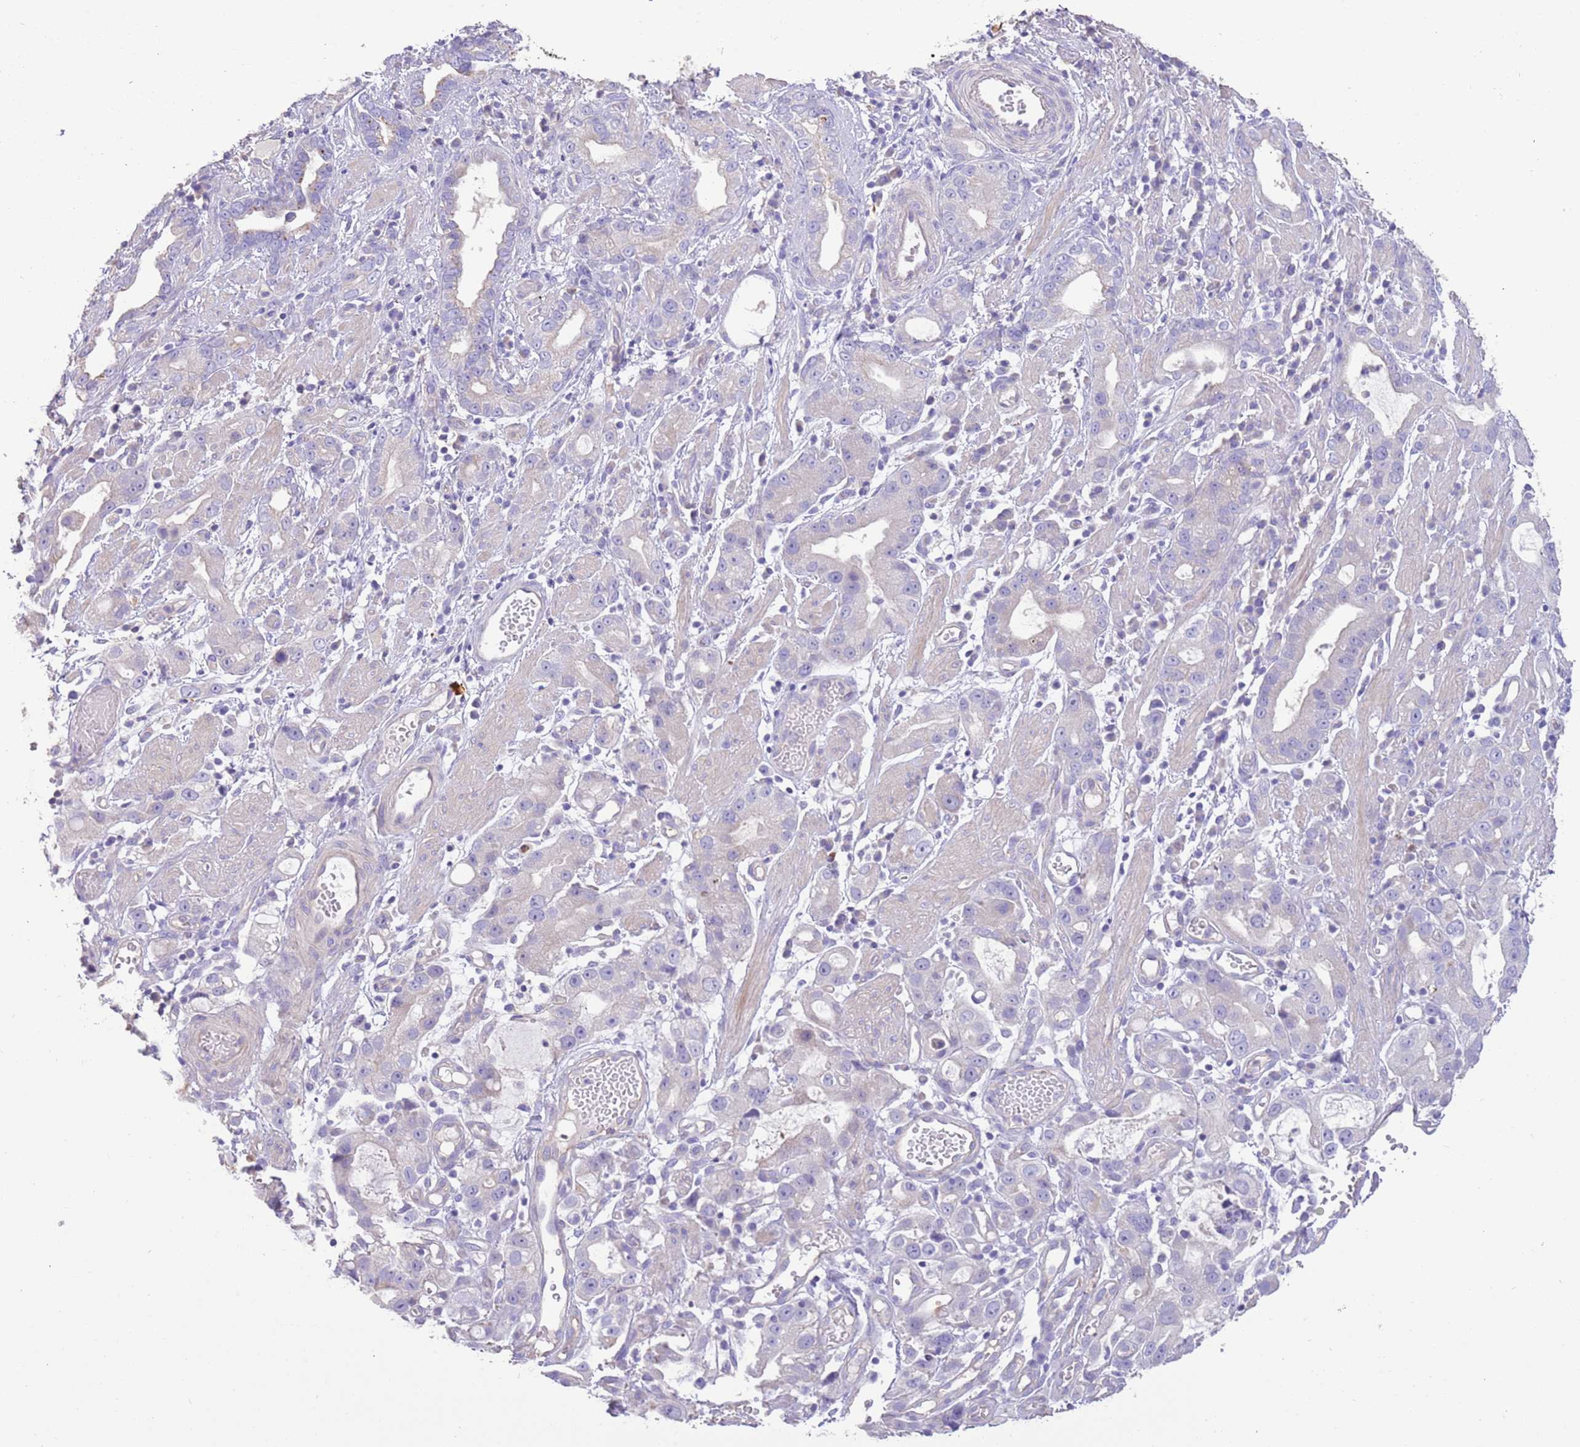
{"staining": {"intensity": "negative", "quantity": "none", "location": "none"}, "tissue": "stomach cancer", "cell_type": "Tumor cells", "image_type": "cancer", "snomed": [{"axis": "morphology", "description": "Adenocarcinoma, NOS"}, {"axis": "topography", "description": "Stomach"}], "caption": "Human stomach cancer (adenocarcinoma) stained for a protein using IHC demonstrates no expression in tumor cells.", "gene": "SFTPA1", "patient": {"sex": "male", "age": 55}}